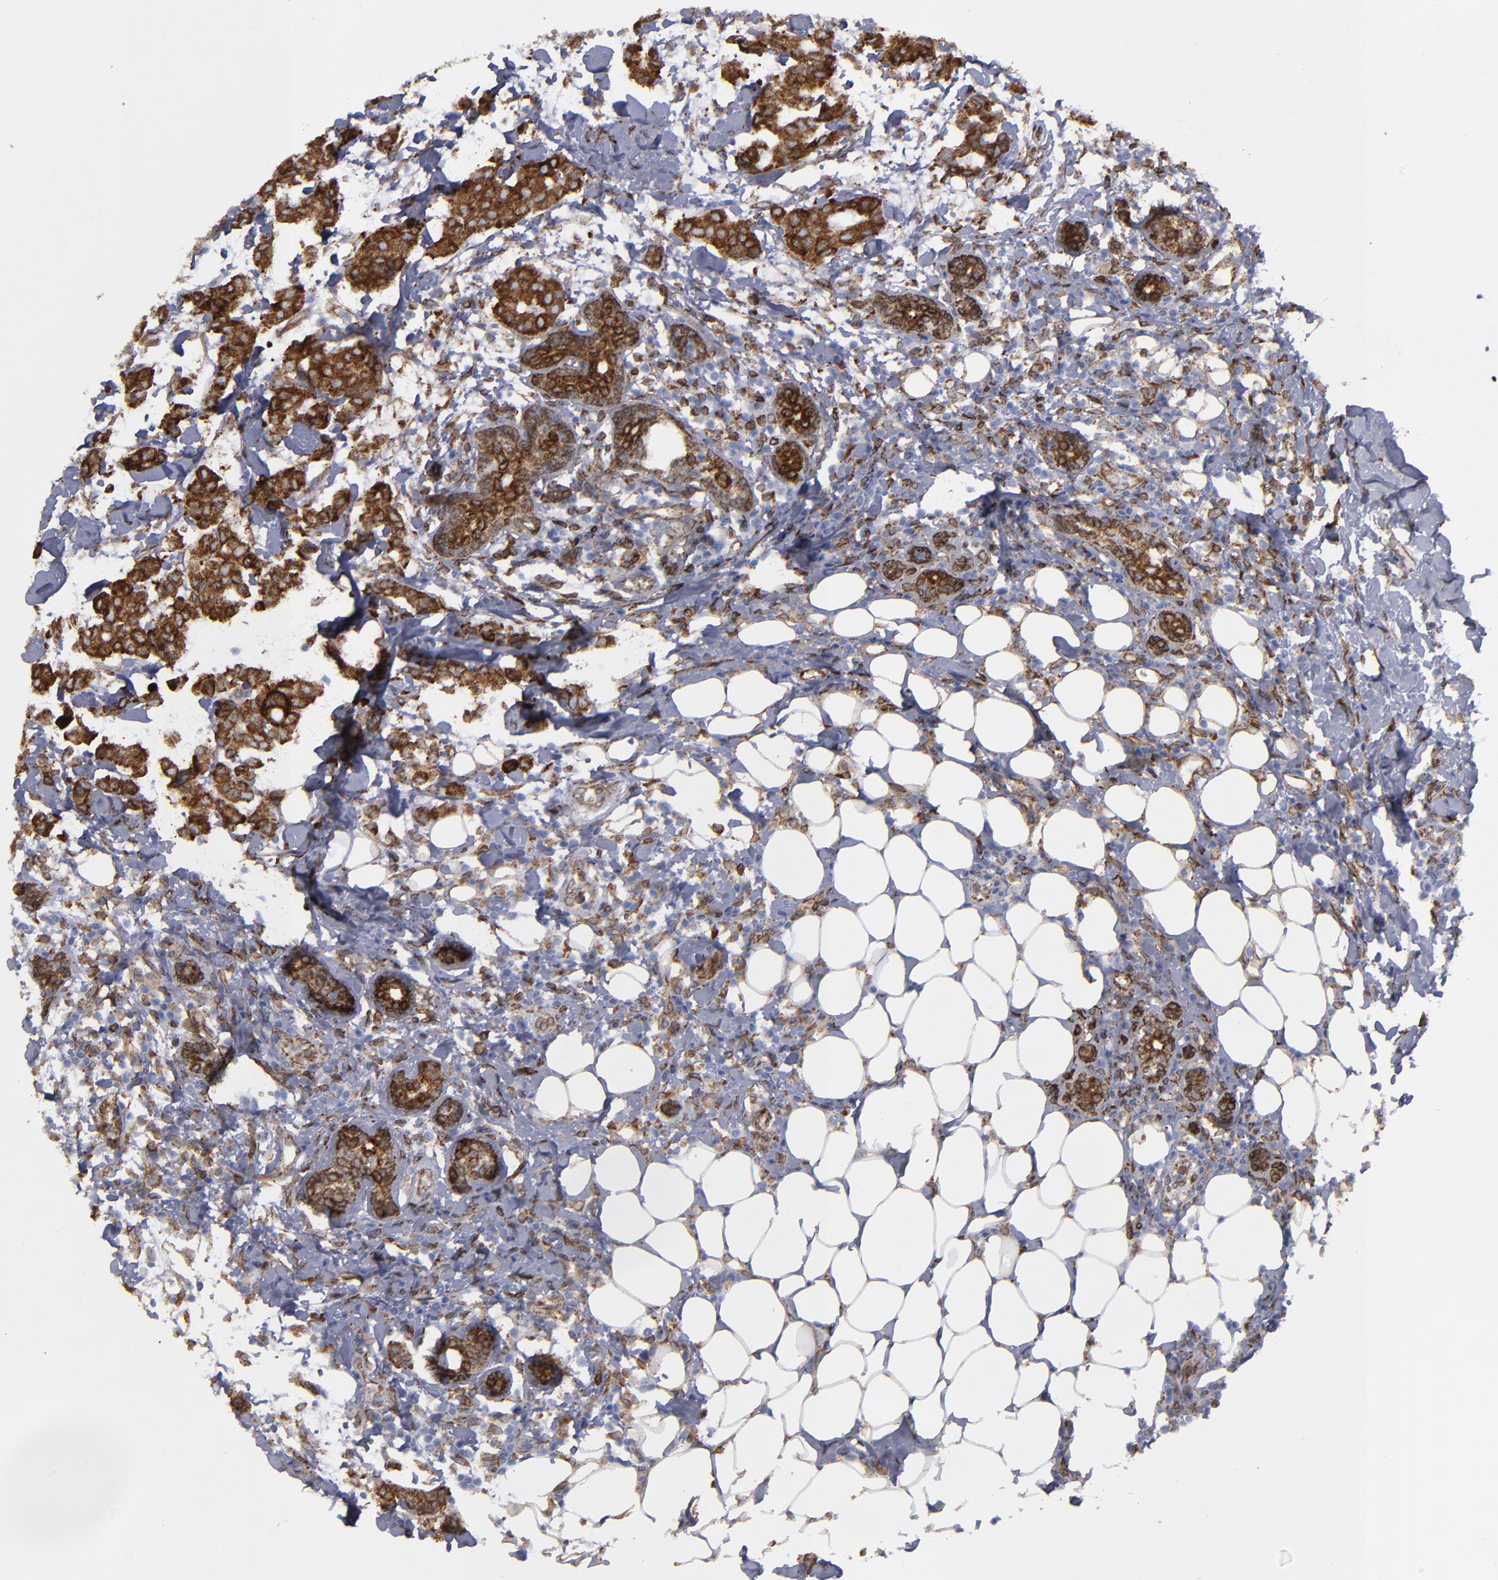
{"staining": {"intensity": "strong", "quantity": ">75%", "location": "cytoplasmic/membranous"}, "tissue": "breast cancer", "cell_type": "Tumor cells", "image_type": "cancer", "snomed": [{"axis": "morphology", "description": "Duct carcinoma"}, {"axis": "topography", "description": "Breast"}], "caption": "Immunohistochemical staining of human breast cancer reveals strong cytoplasmic/membranous protein staining in about >75% of tumor cells. The staining is performed using DAB brown chromogen to label protein expression. The nuclei are counter-stained blue using hematoxylin.", "gene": "ERLIN2", "patient": {"sex": "female", "age": 40}}